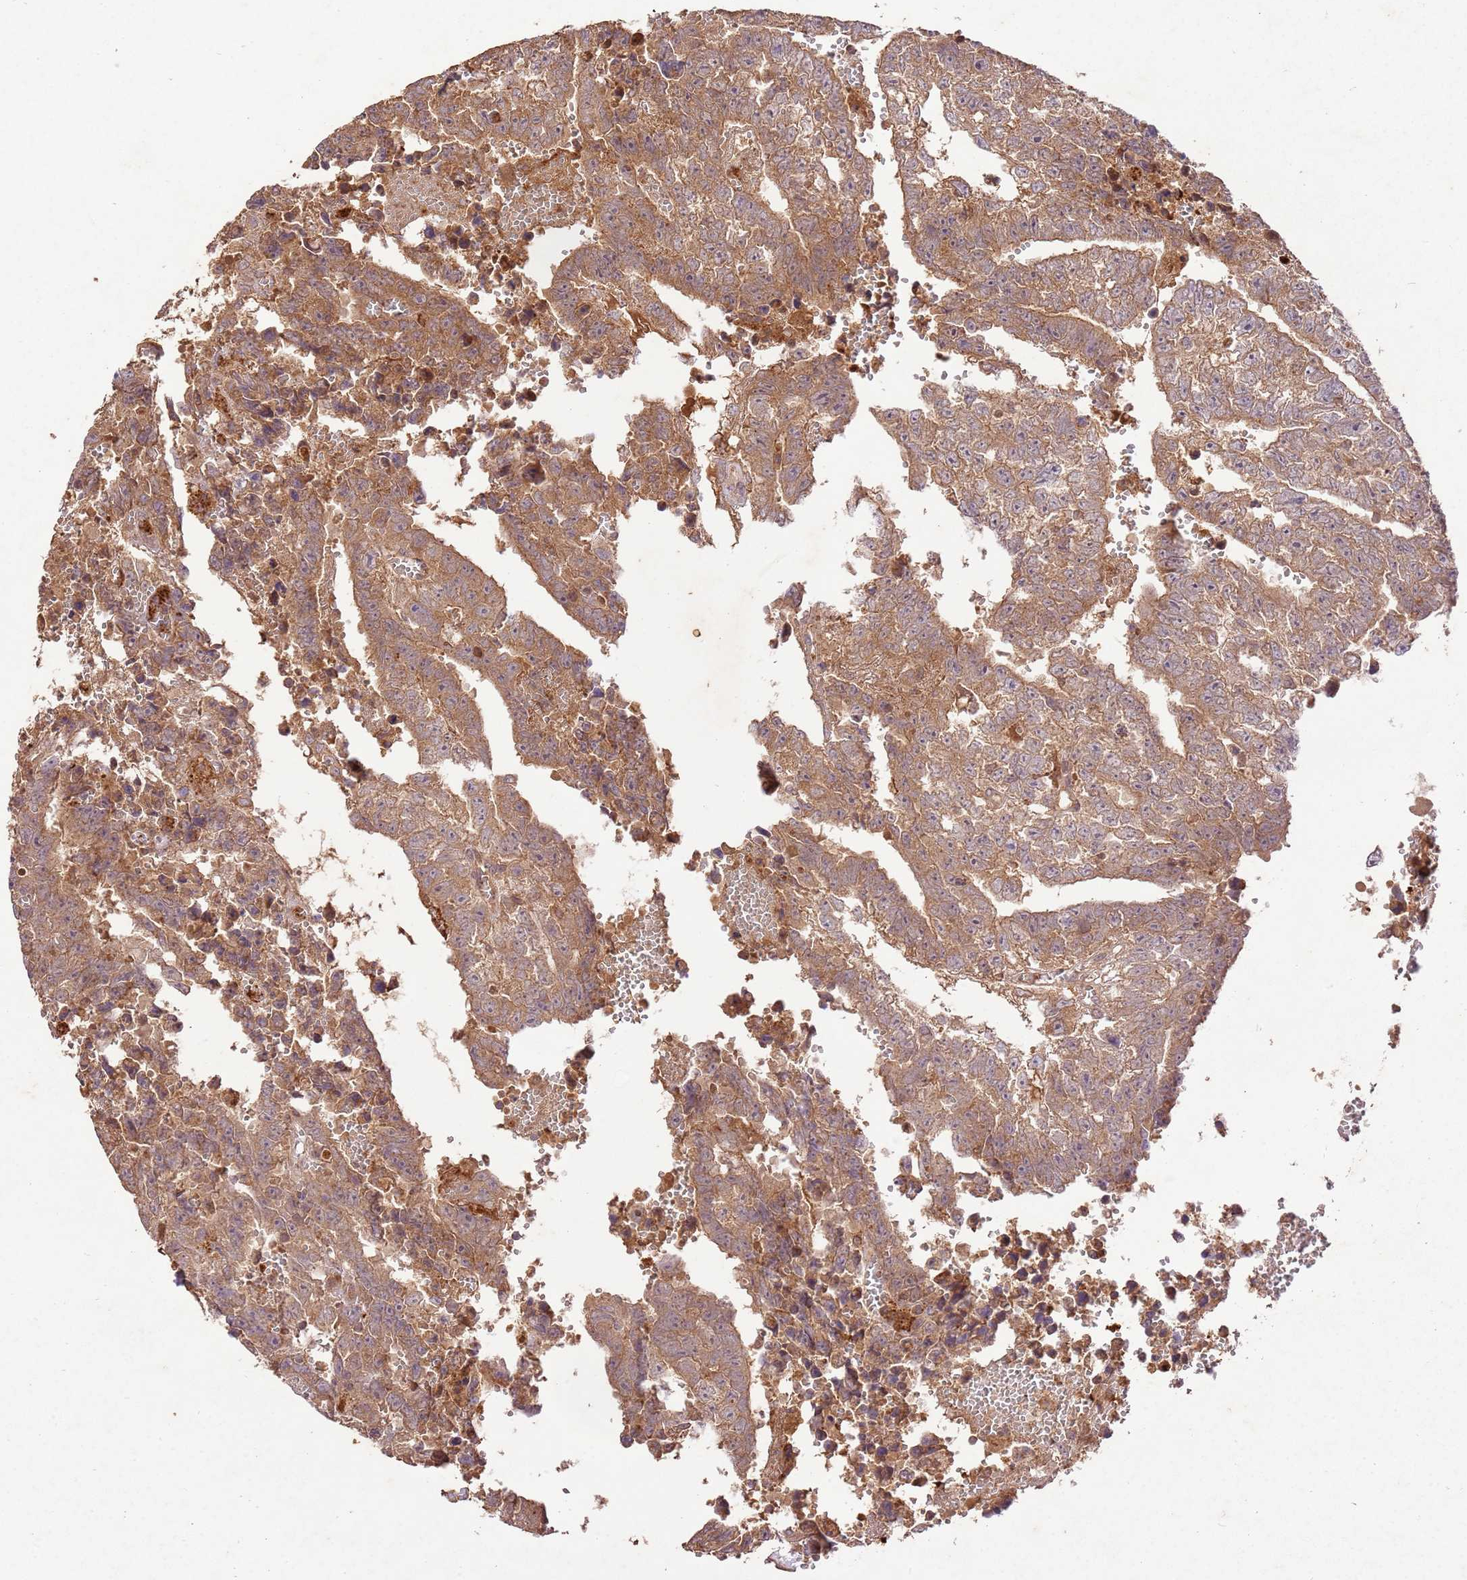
{"staining": {"intensity": "moderate", "quantity": ">75%", "location": "cytoplasmic/membranous"}, "tissue": "testis cancer", "cell_type": "Tumor cells", "image_type": "cancer", "snomed": [{"axis": "morphology", "description": "Carcinoma, Embryonal, NOS"}, {"axis": "topography", "description": "Testis"}], "caption": "Immunohistochemical staining of human testis cancer shows medium levels of moderate cytoplasmic/membranous expression in approximately >75% of tumor cells.", "gene": "LRRC28", "patient": {"sex": "male", "age": 25}}